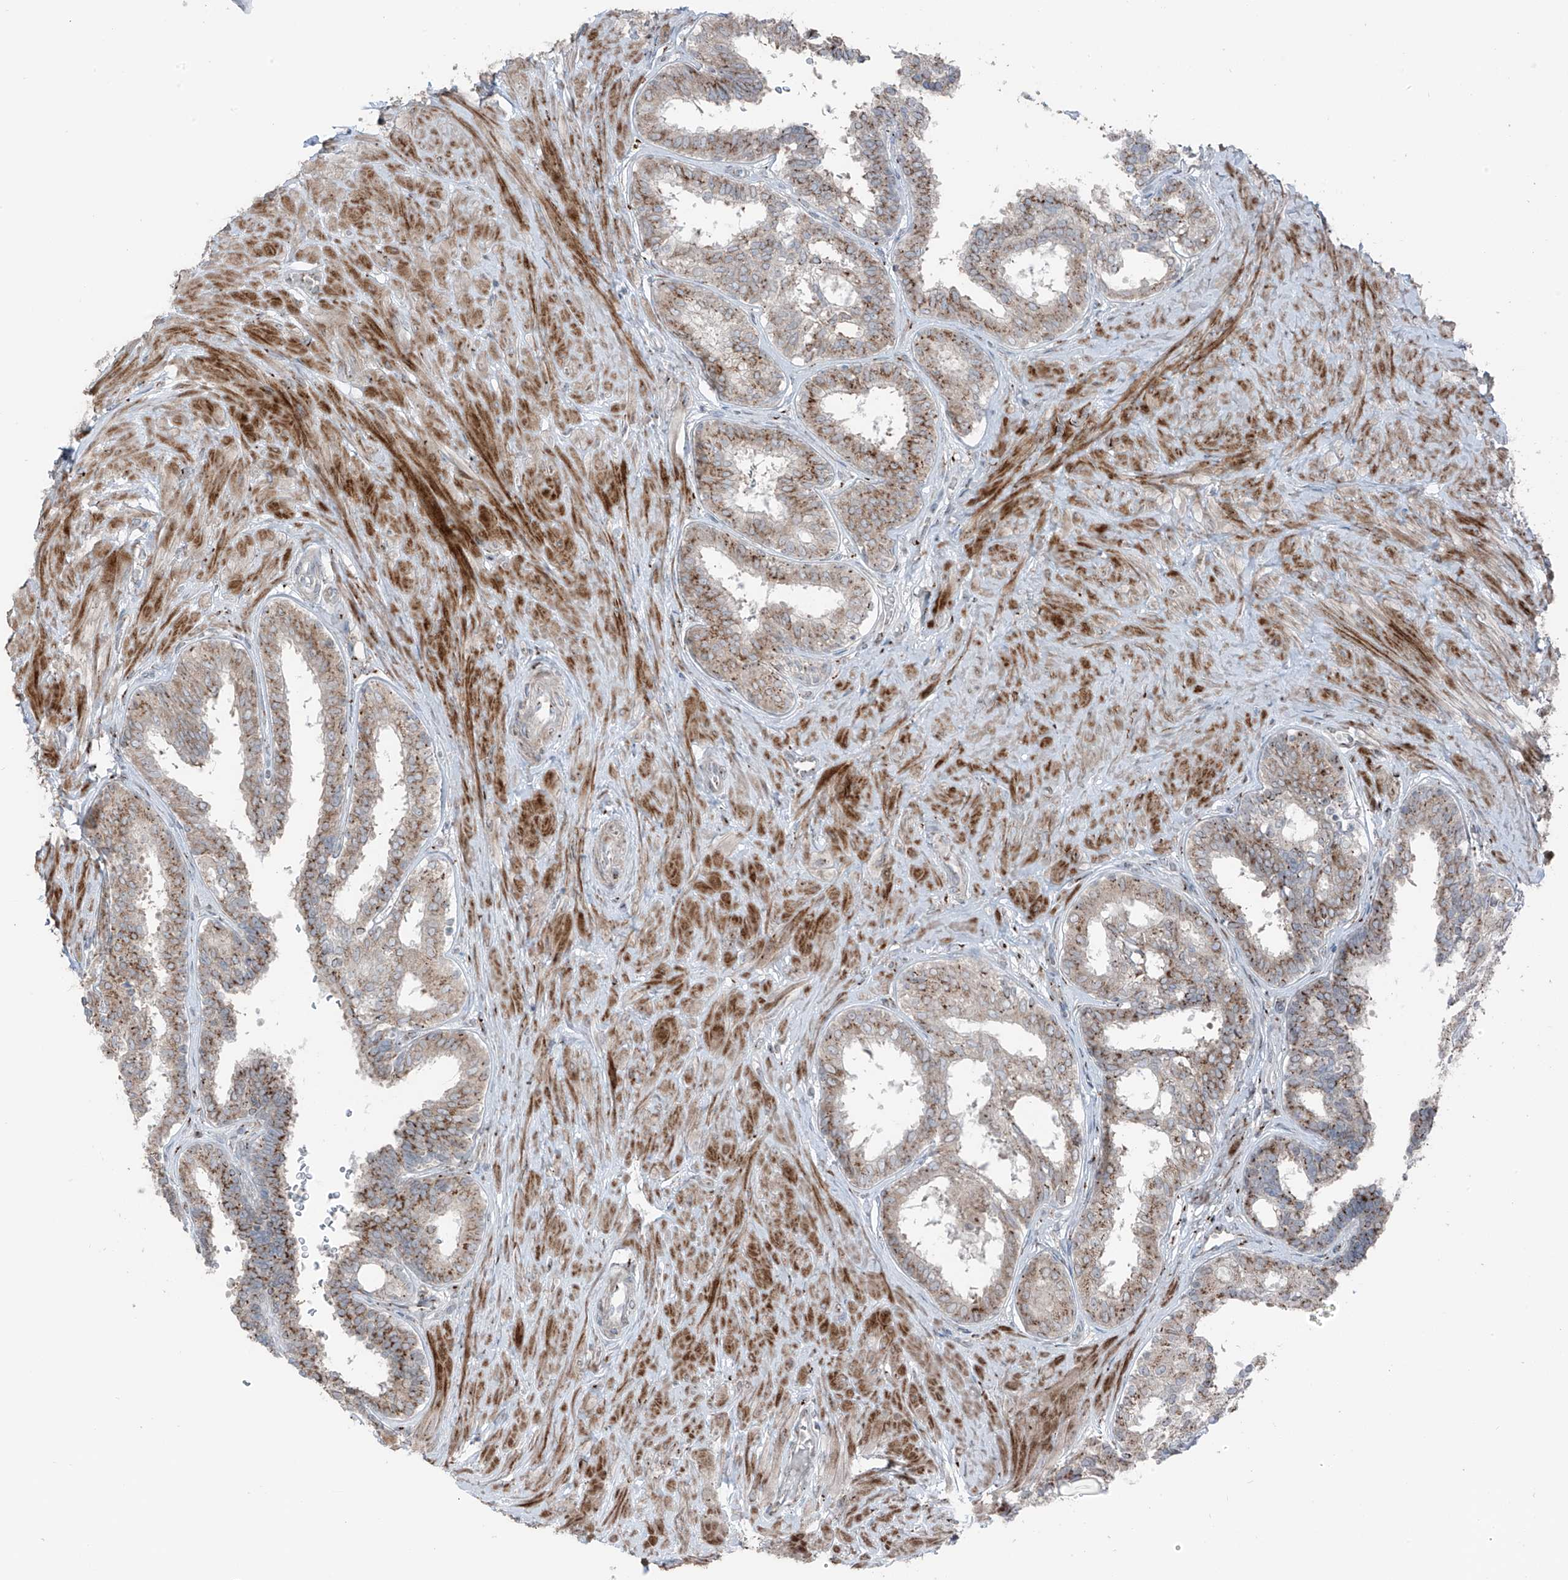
{"staining": {"intensity": "strong", "quantity": "25%-75%", "location": "cytoplasmic/membranous"}, "tissue": "prostate", "cell_type": "Glandular cells", "image_type": "normal", "snomed": [{"axis": "morphology", "description": "Normal tissue, NOS"}, {"axis": "topography", "description": "Prostate"}], "caption": "Strong cytoplasmic/membranous positivity for a protein is seen in about 25%-75% of glandular cells of benign prostate using immunohistochemistry.", "gene": "ERLEC1", "patient": {"sex": "male", "age": 48}}